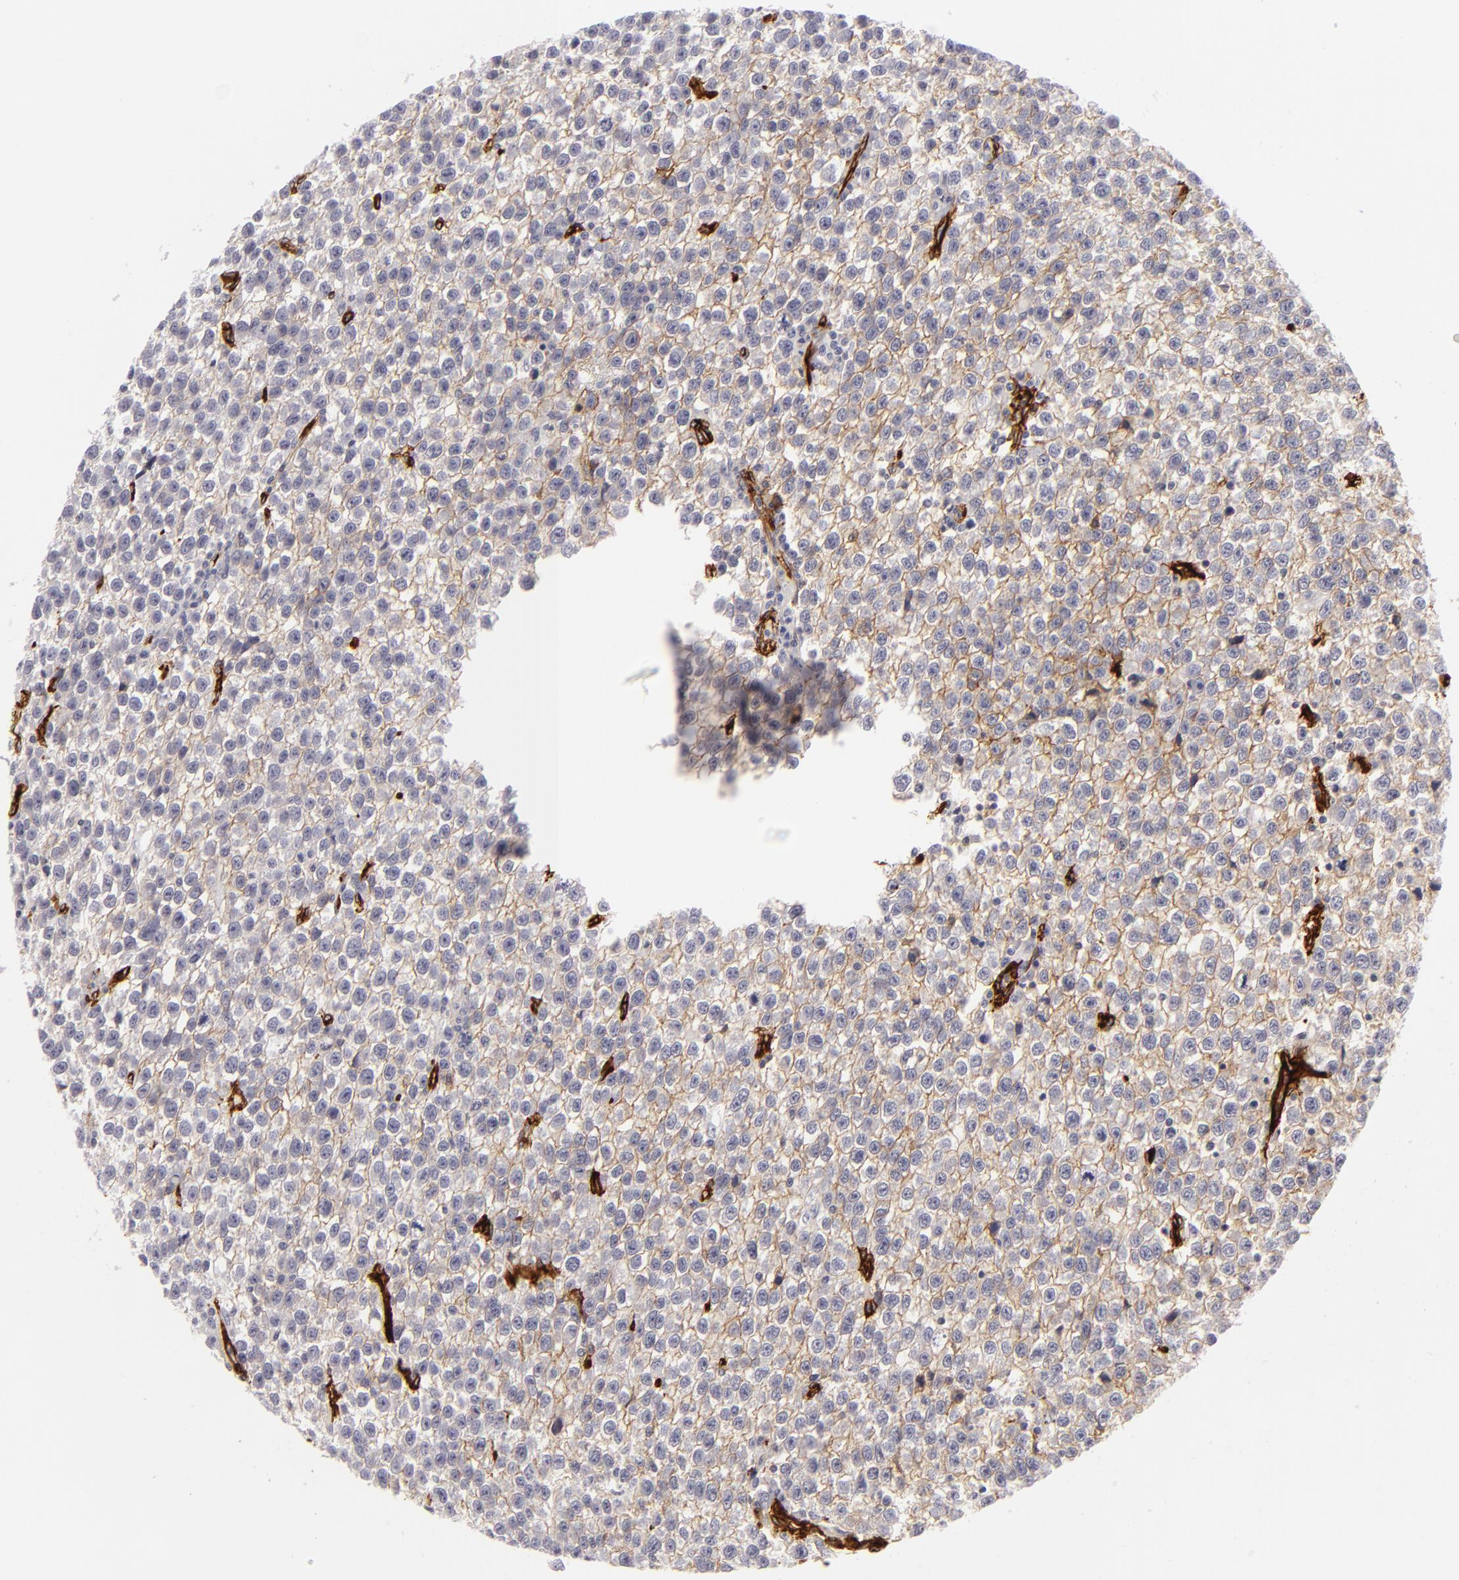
{"staining": {"intensity": "weak", "quantity": ">75%", "location": "cytoplasmic/membranous"}, "tissue": "testis cancer", "cell_type": "Tumor cells", "image_type": "cancer", "snomed": [{"axis": "morphology", "description": "Seminoma, NOS"}, {"axis": "topography", "description": "Testis"}], "caption": "Immunohistochemistry of testis cancer (seminoma) displays low levels of weak cytoplasmic/membranous staining in approximately >75% of tumor cells.", "gene": "MCAM", "patient": {"sex": "male", "age": 35}}